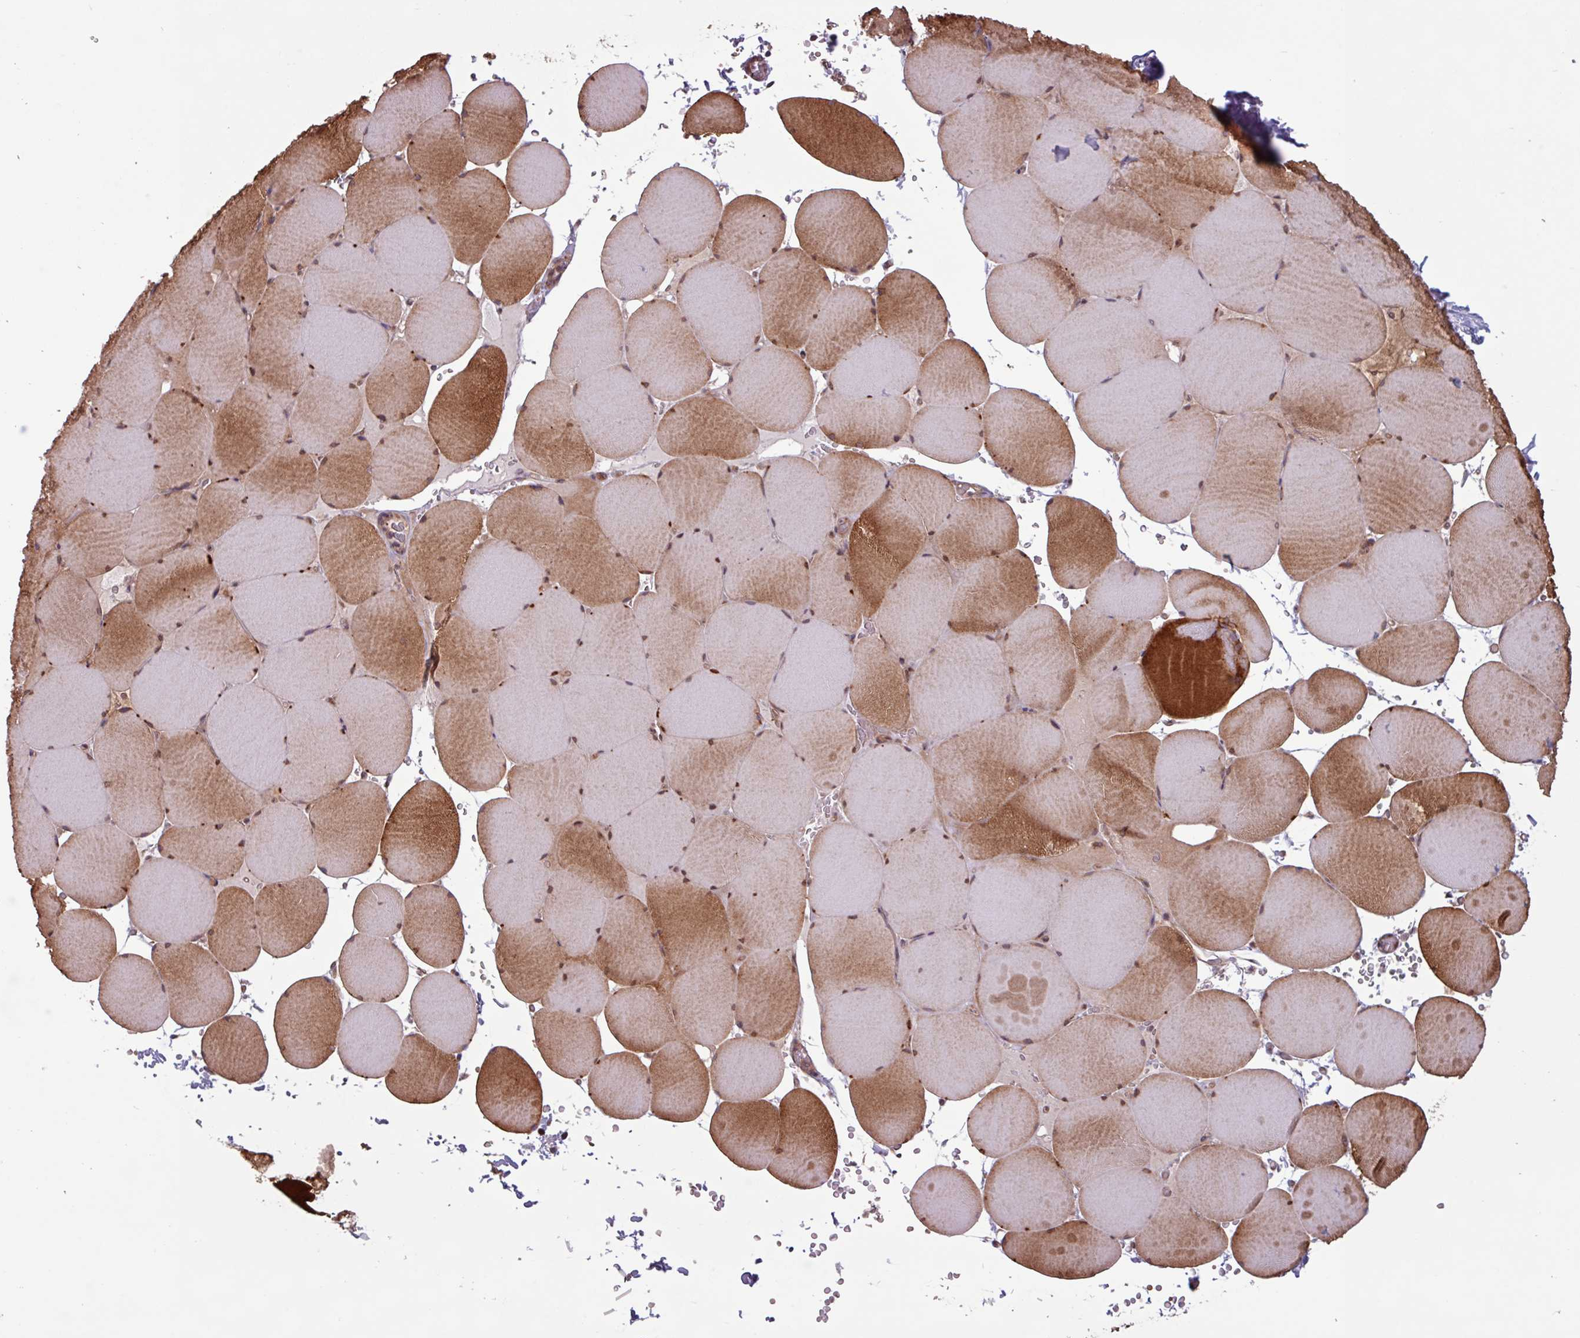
{"staining": {"intensity": "moderate", "quantity": "25%-75%", "location": "cytoplasmic/membranous,nuclear"}, "tissue": "skeletal muscle", "cell_type": "Myocytes", "image_type": "normal", "snomed": [{"axis": "morphology", "description": "Normal tissue, NOS"}, {"axis": "topography", "description": "Skeletal muscle"}, {"axis": "topography", "description": "Head-Neck"}], "caption": "Immunohistochemistry of unremarkable human skeletal muscle demonstrates medium levels of moderate cytoplasmic/membranous,nuclear expression in about 25%-75% of myocytes.", "gene": "PDPR", "patient": {"sex": "male", "age": 66}}